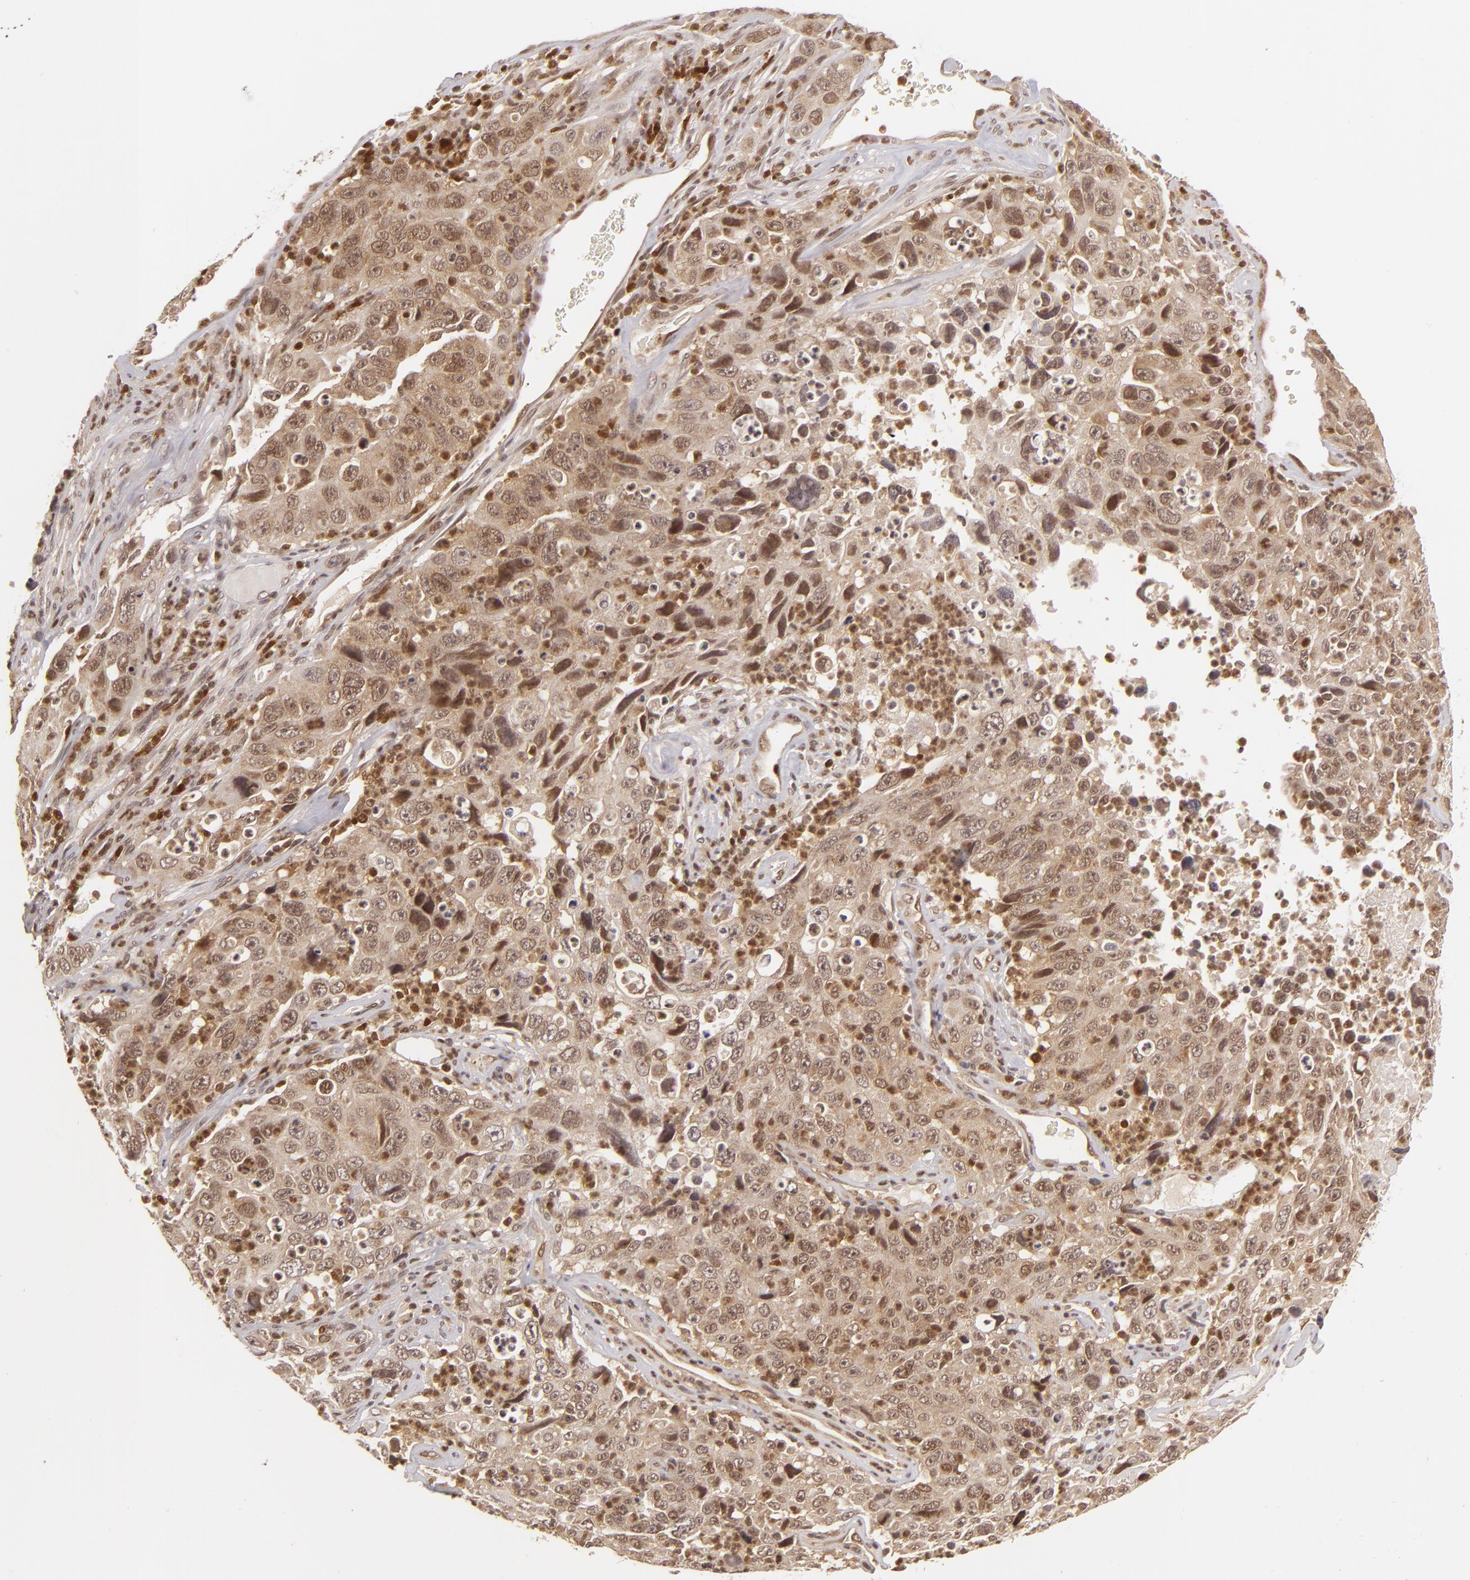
{"staining": {"intensity": "moderate", "quantity": ">75%", "location": "cytoplasmic/membranous,nuclear"}, "tissue": "lung cancer", "cell_type": "Tumor cells", "image_type": "cancer", "snomed": [{"axis": "morphology", "description": "Squamous cell carcinoma, NOS"}, {"axis": "topography", "description": "Lung"}], "caption": "DAB (3,3'-diaminobenzidine) immunohistochemical staining of human lung cancer (squamous cell carcinoma) exhibits moderate cytoplasmic/membranous and nuclear protein expression in approximately >75% of tumor cells. (DAB = brown stain, brightfield microscopy at high magnification).", "gene": "ZBTB33", "patient": {"sex": "male", "age": 64}}